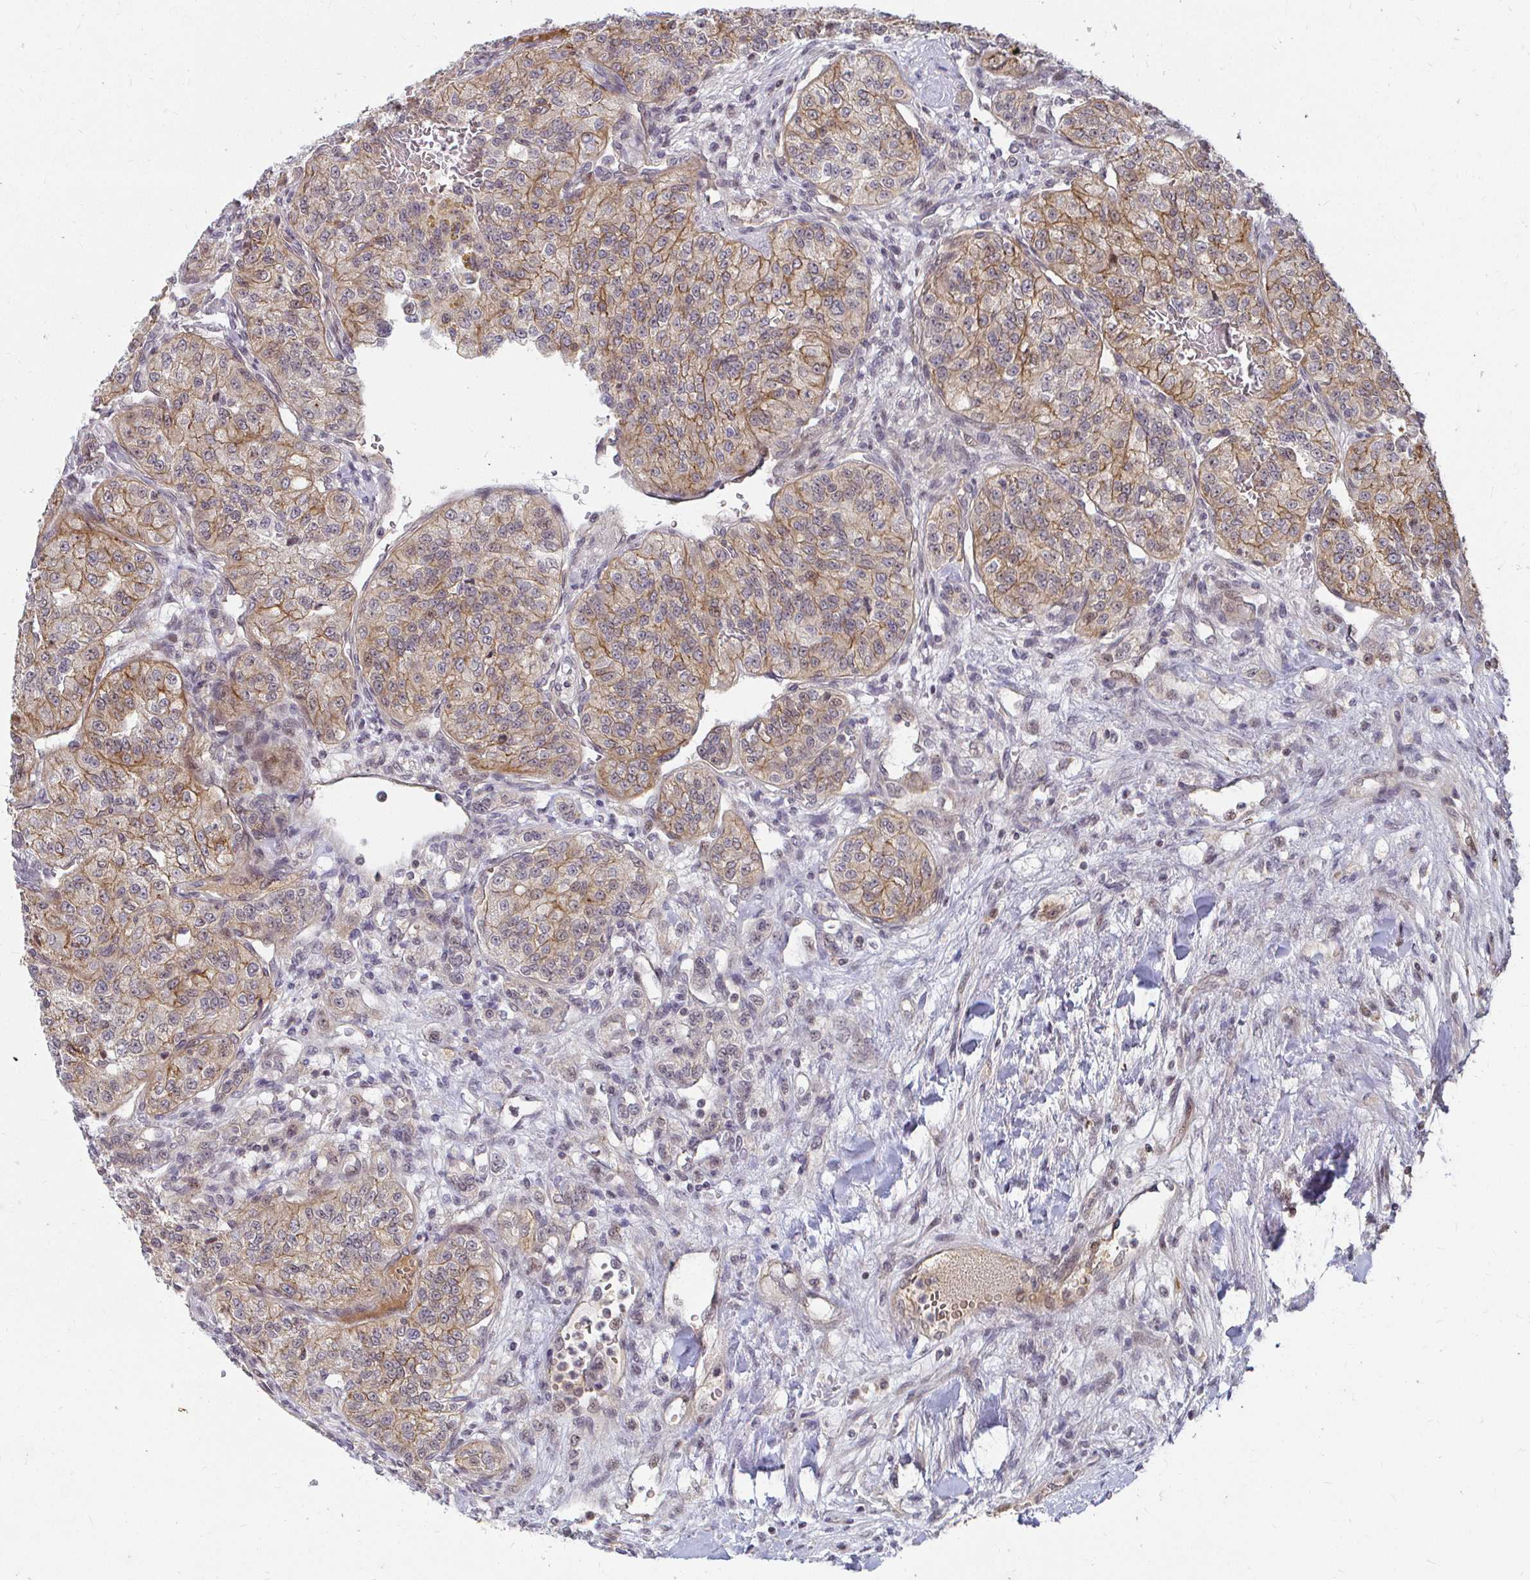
{"staining": {"intensity": "weak", "quantity": "25%-75%", "location": "cytoplasmic/membranous"}, "tissue": "renal cancer", "cell_type": "Tumor cells", "image_type": "cancer", "snomed": [{"axis": "morphology", "description": "Adenocarcinoma, NOS"}, {"axis": "topography", "description": "Kidney"}], "caption": "IHC micrograph of neoplastic tissue: renal adenocarcinoma stained using immunohistochemistry (IHC) reveals low levels of weak protein expression localized specifically in the cytoplasmic/membranous of tumor cells, appearing as a cytoplasmic/membranous brown color.", "gene": "ANK3", "patient": {"sex": "female", "age": 63}}